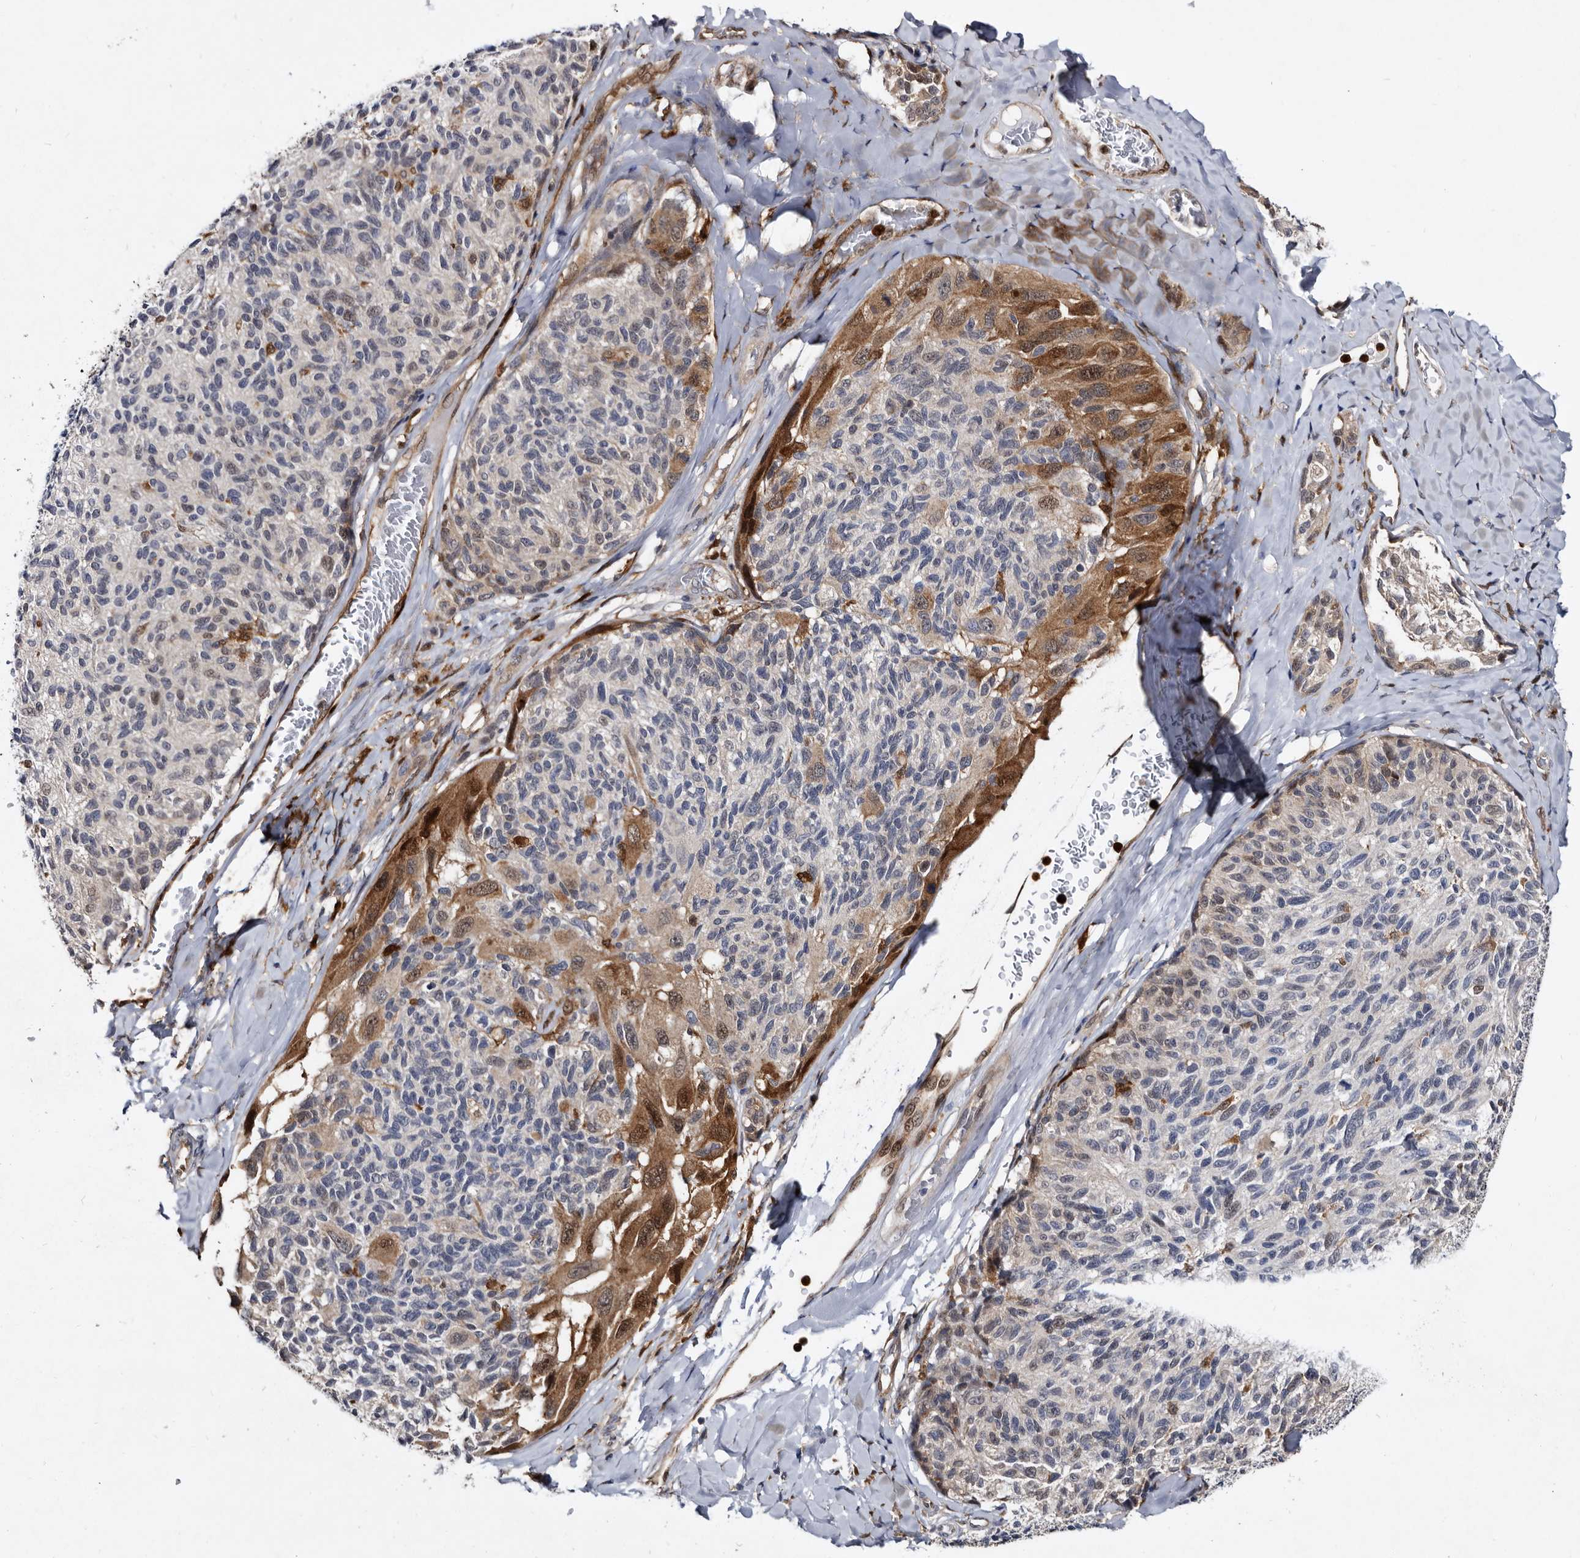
{"staining": {"intensity": "moderate", "quantity": "<25%", "location": "cytoplasmic/membranous,nuclear"}, "tissue": "melanoma", "cell_type": "Tumor cells", "image_type": "cancer", "snomed": [{"axis": "morphology", "description": "Malignant melanoma, NOS"}, {"axis": "topography", "description": "Skin"}], "caption": "Brown immunohistochemical staining in melanoma exhibits moderate cytoplasmic/membranous and nuclear staining in approximately <25% of tumor cells.", "gene": "SERPINB8", "patient": {"sex": "female", "age": 73}}